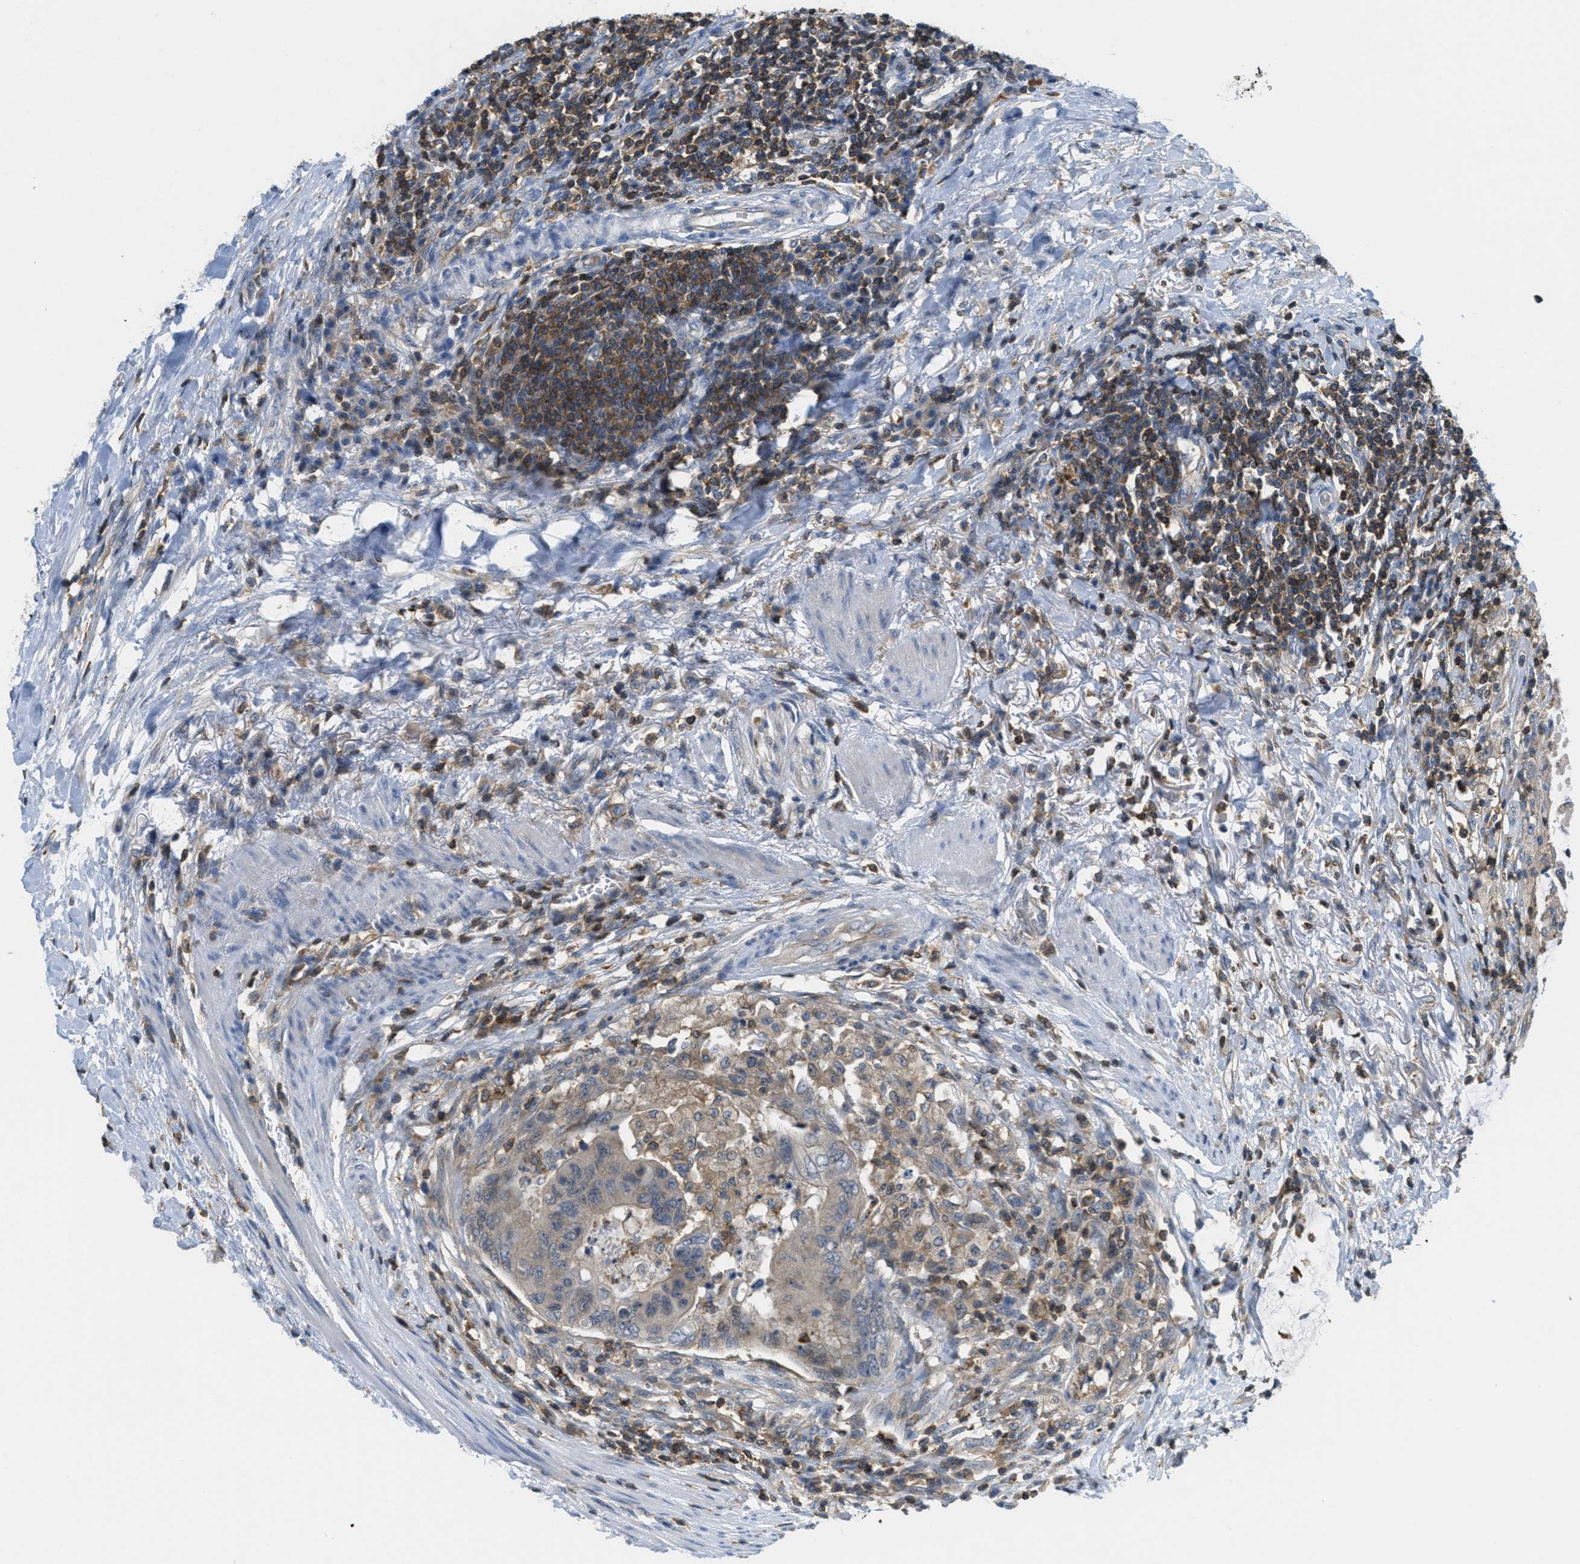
{"staining": {"intensity": "weak", "quantity": "<25%", "location": "cytoplasmic/membranous"}, "tissue": "colorectal cancer", "cell_type": "Tumor cells", "image_type": "cancer", "snomed": [{"axis": "morphology", "description": "Normal tissue, NOS"}, {"axis": "morphology", "description": "Adenocarcinoma, NOS"}, {"axis": "topography", "description": "Rectum"}, {"axis": "topography", "description": "Peripheral nerve tissue"}], "caption": "Immunohistochemistry (IHC) image of neoplastic tissue: human colorectal cancer (adenocarcinoma) stained with DAB exhibits no significant protein positivity in tumor cells.", "gene": "GRIK2", "patient": {"sex": "male", "age": 92}}